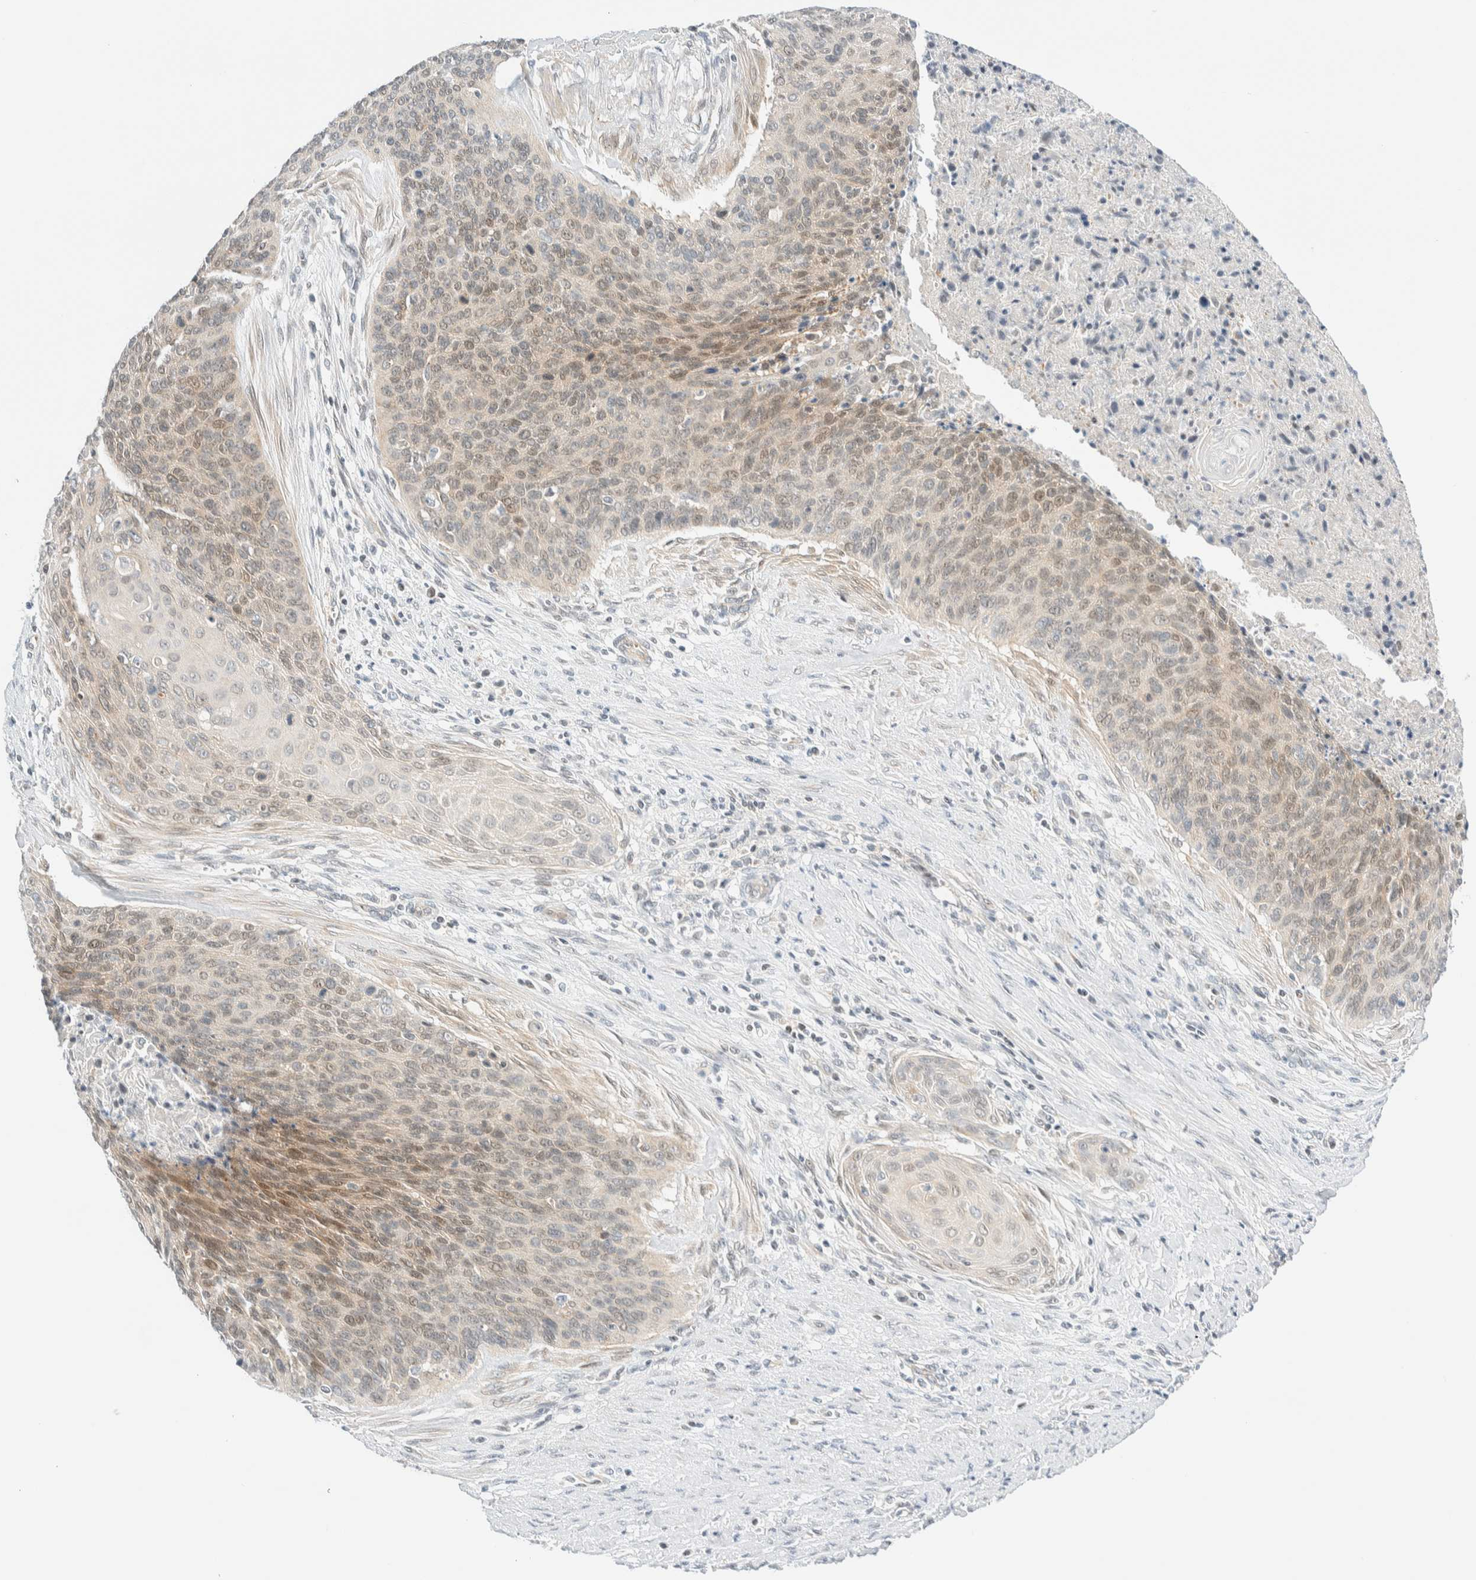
{"staining": {"intensity": "weak", "quantity": "25%-75%", "location": "cytoplasmic/membranous,nuclear"}, "tissue": "cervical cancer", "cell_type": "Tumor cells", "image_type": "cancer", "snomed": [{"axis": "morphology", "description": "Squamous cell carcinoma, NOS"}, {"axis": "topography", "description": "Cervix"}], "caption": "A brown stain highlights weak cytoplasmic/membranous and nuclear staining of a protein in squamous cell carcinoma (cervical) tumor cells.", "gene": "PCYT2", "patient": {"sex": "female", "age": 55}}